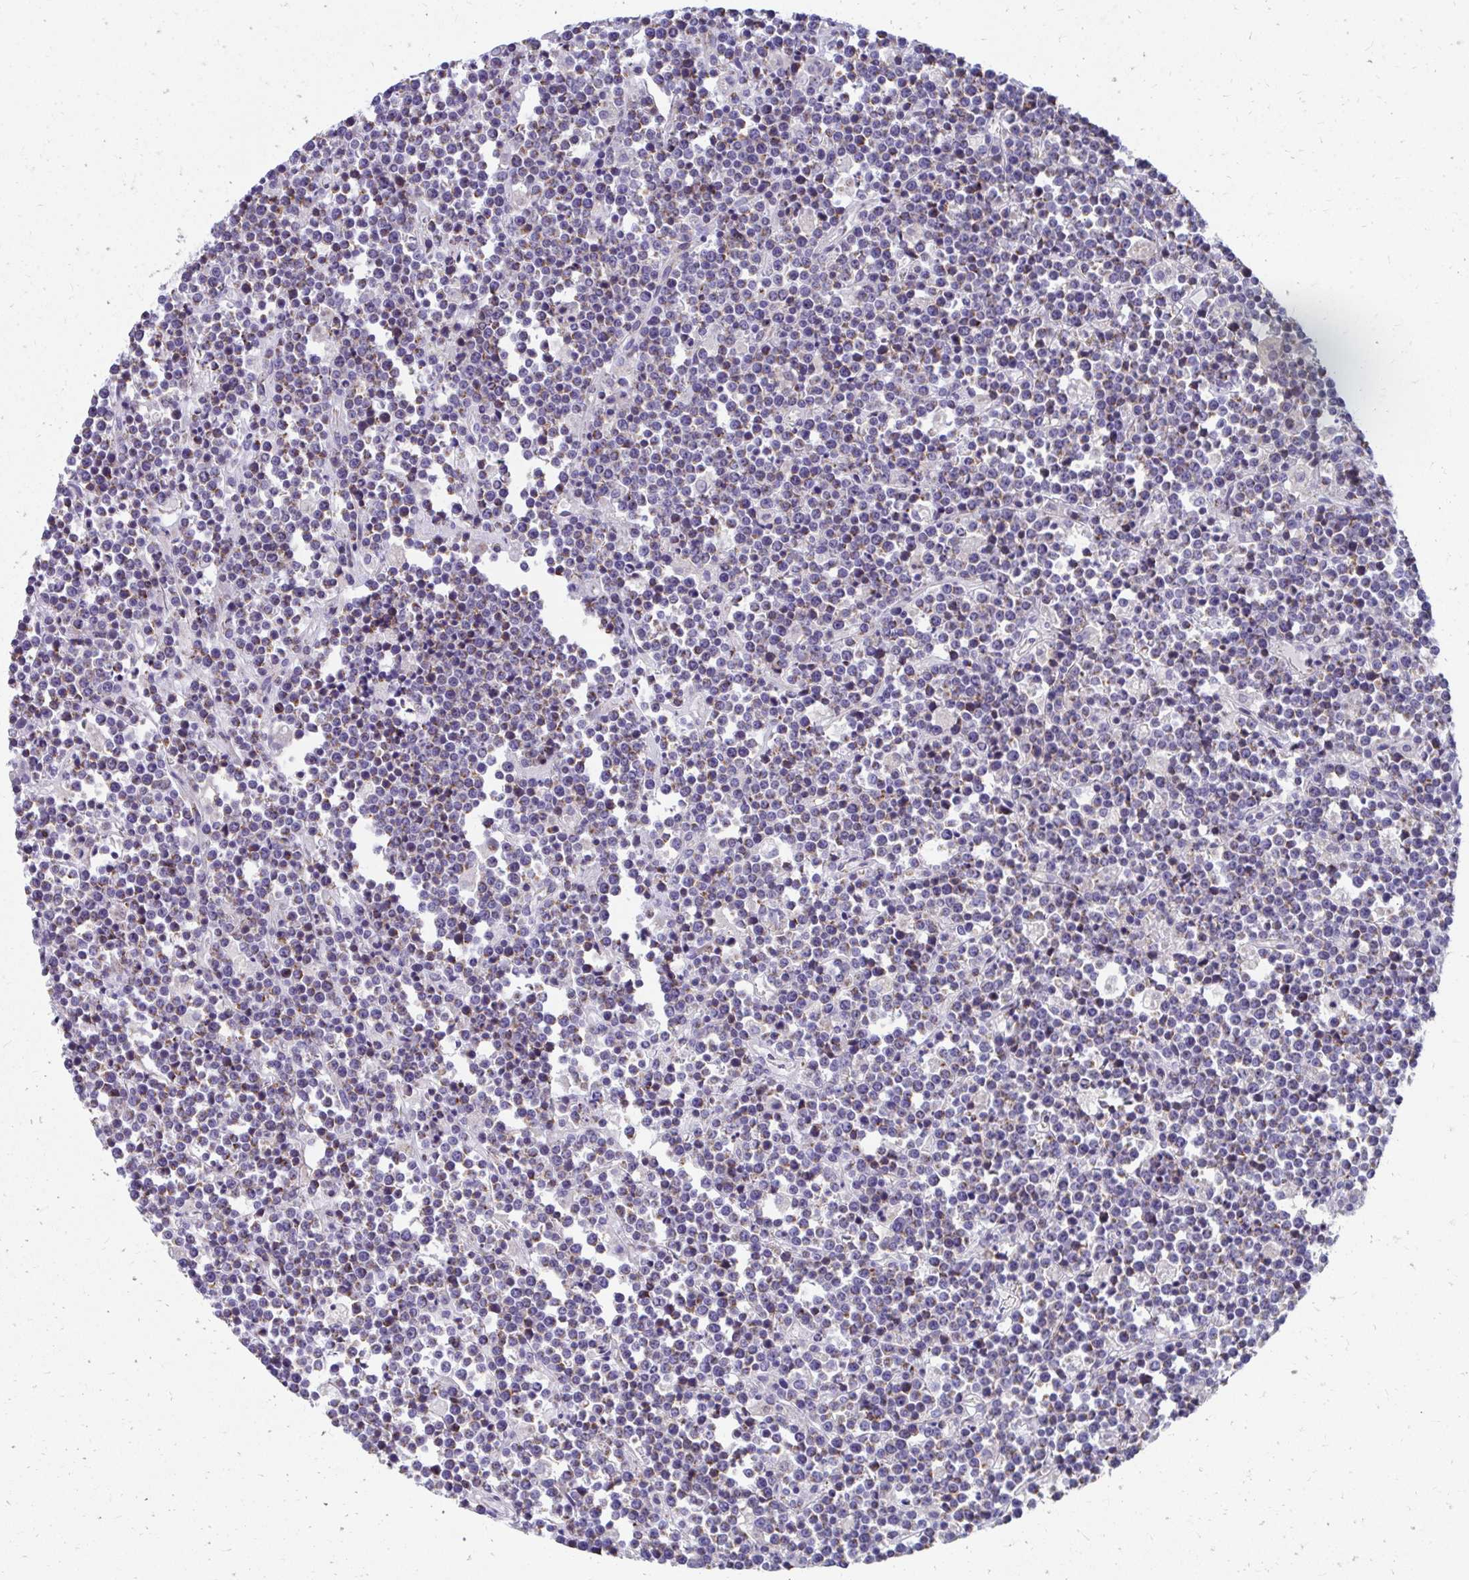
{"staining": {"intensity": "moderate", "quantity": "<25%", "location": "cytoplasmic/membranous"}, "tissue": "lymphoma", "cell_type": "Tumor cells", "image_type": "cancer", "snomed": [{"axis": "morphology", "description": "Malignant lymphoma, non-Hodgkin's type, High grade"}, {"axis": "topography", "description": "Ovary"}], "caption": "This image exhibits malignant lymphoma, non-Hodgkin's type (high-grade) stained with IHC to label a protein in brown. The cytoplasmic/membranous of tumor cells show moderate positivity for the protein. Nuclei are counter-stained blue.", "gene": "IL37", "patient": {"sex": "female", "age": 56}}